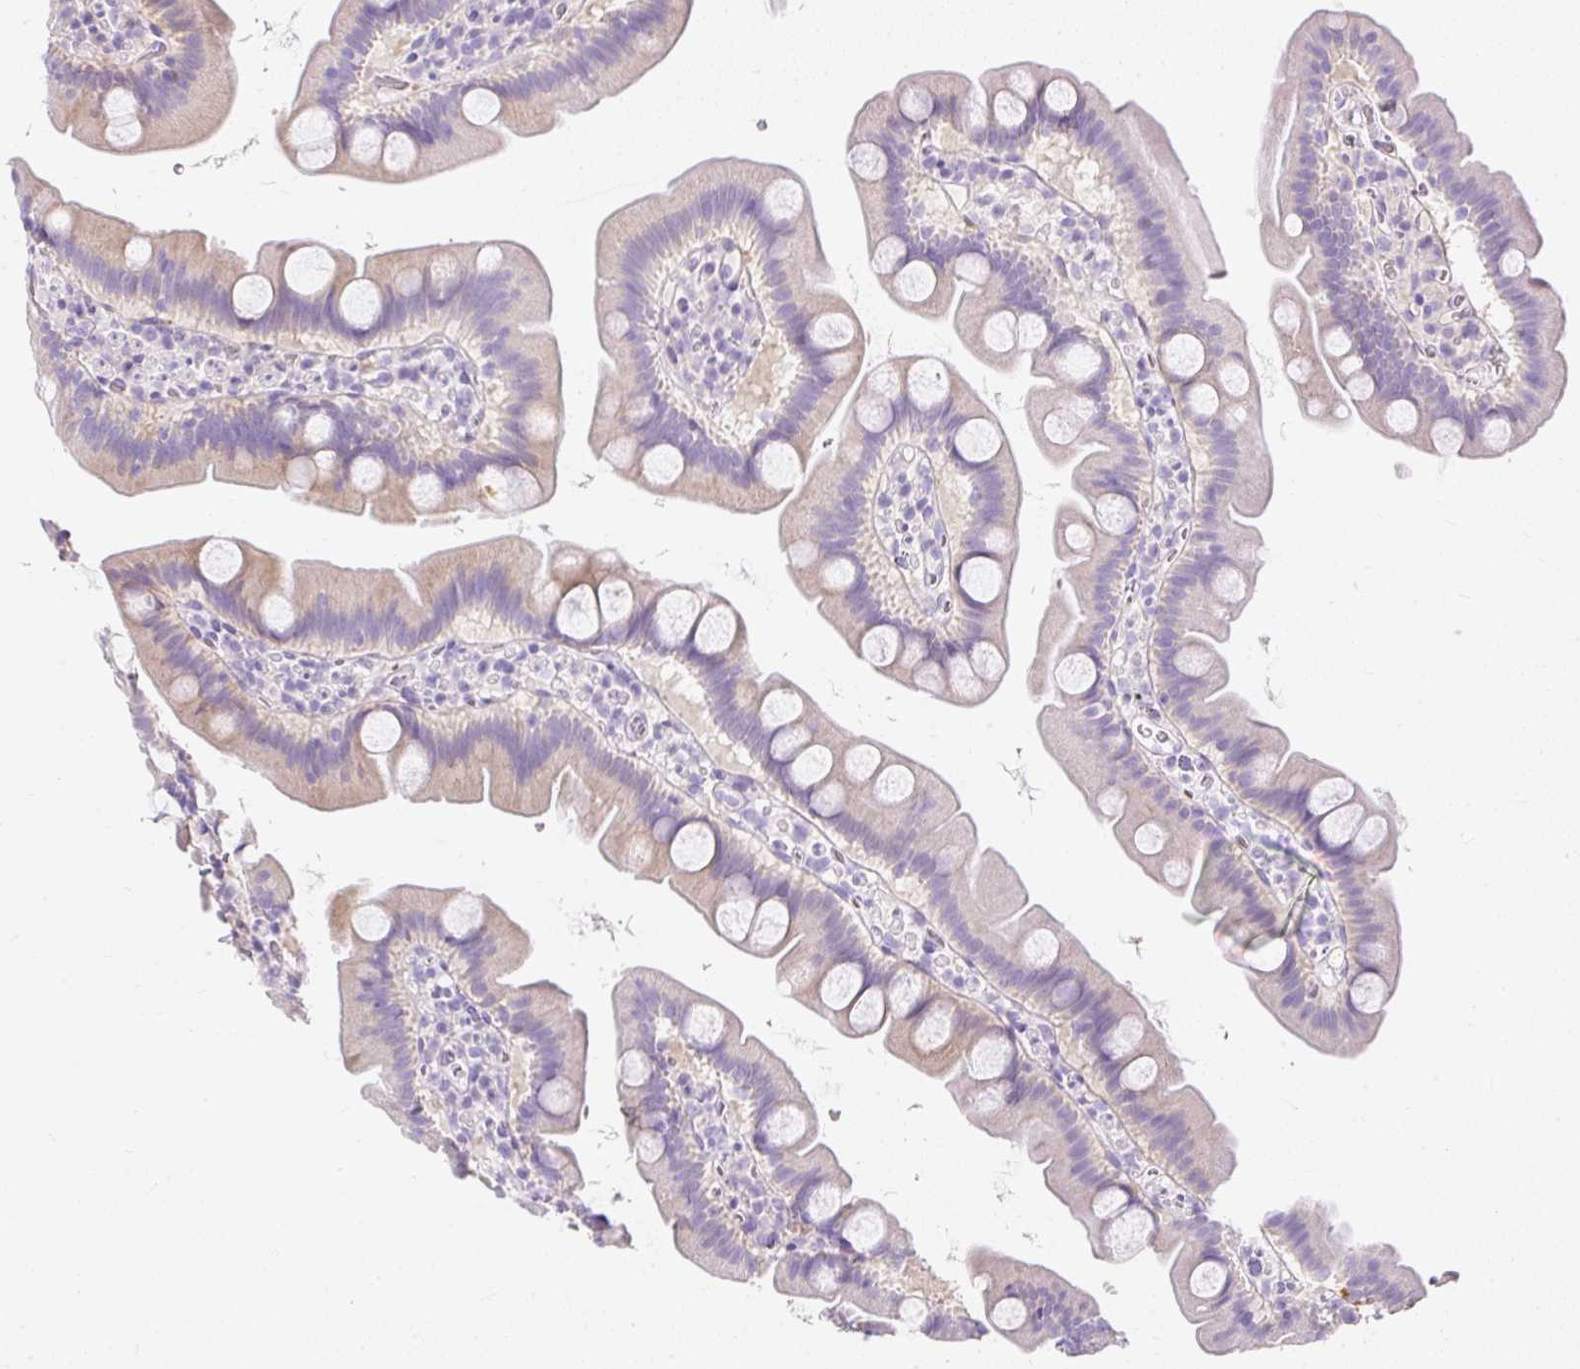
{"staining": {"intensity": "negative", "quantity": "none", "location": "none"}, "tissue": "small intestine", "cell_type": "Glandular cells", "image_type": "normal", "snomed": [{"axis": "morphology", "description": "Normal tissue, NOS"}, {"axis": "topography", "description": "Small intestine"}], "caption": "Immunohistochemical staining of benign small intestine exhibits no significant positivity in glandular cells. The staining is performed using DAB (3,3'-diaminobenzidine) brown chromogen with nuclei counter-stained in using hematoxylin.", "gene": "DTX4", "patient": {"sex": "female", "age": 68}}